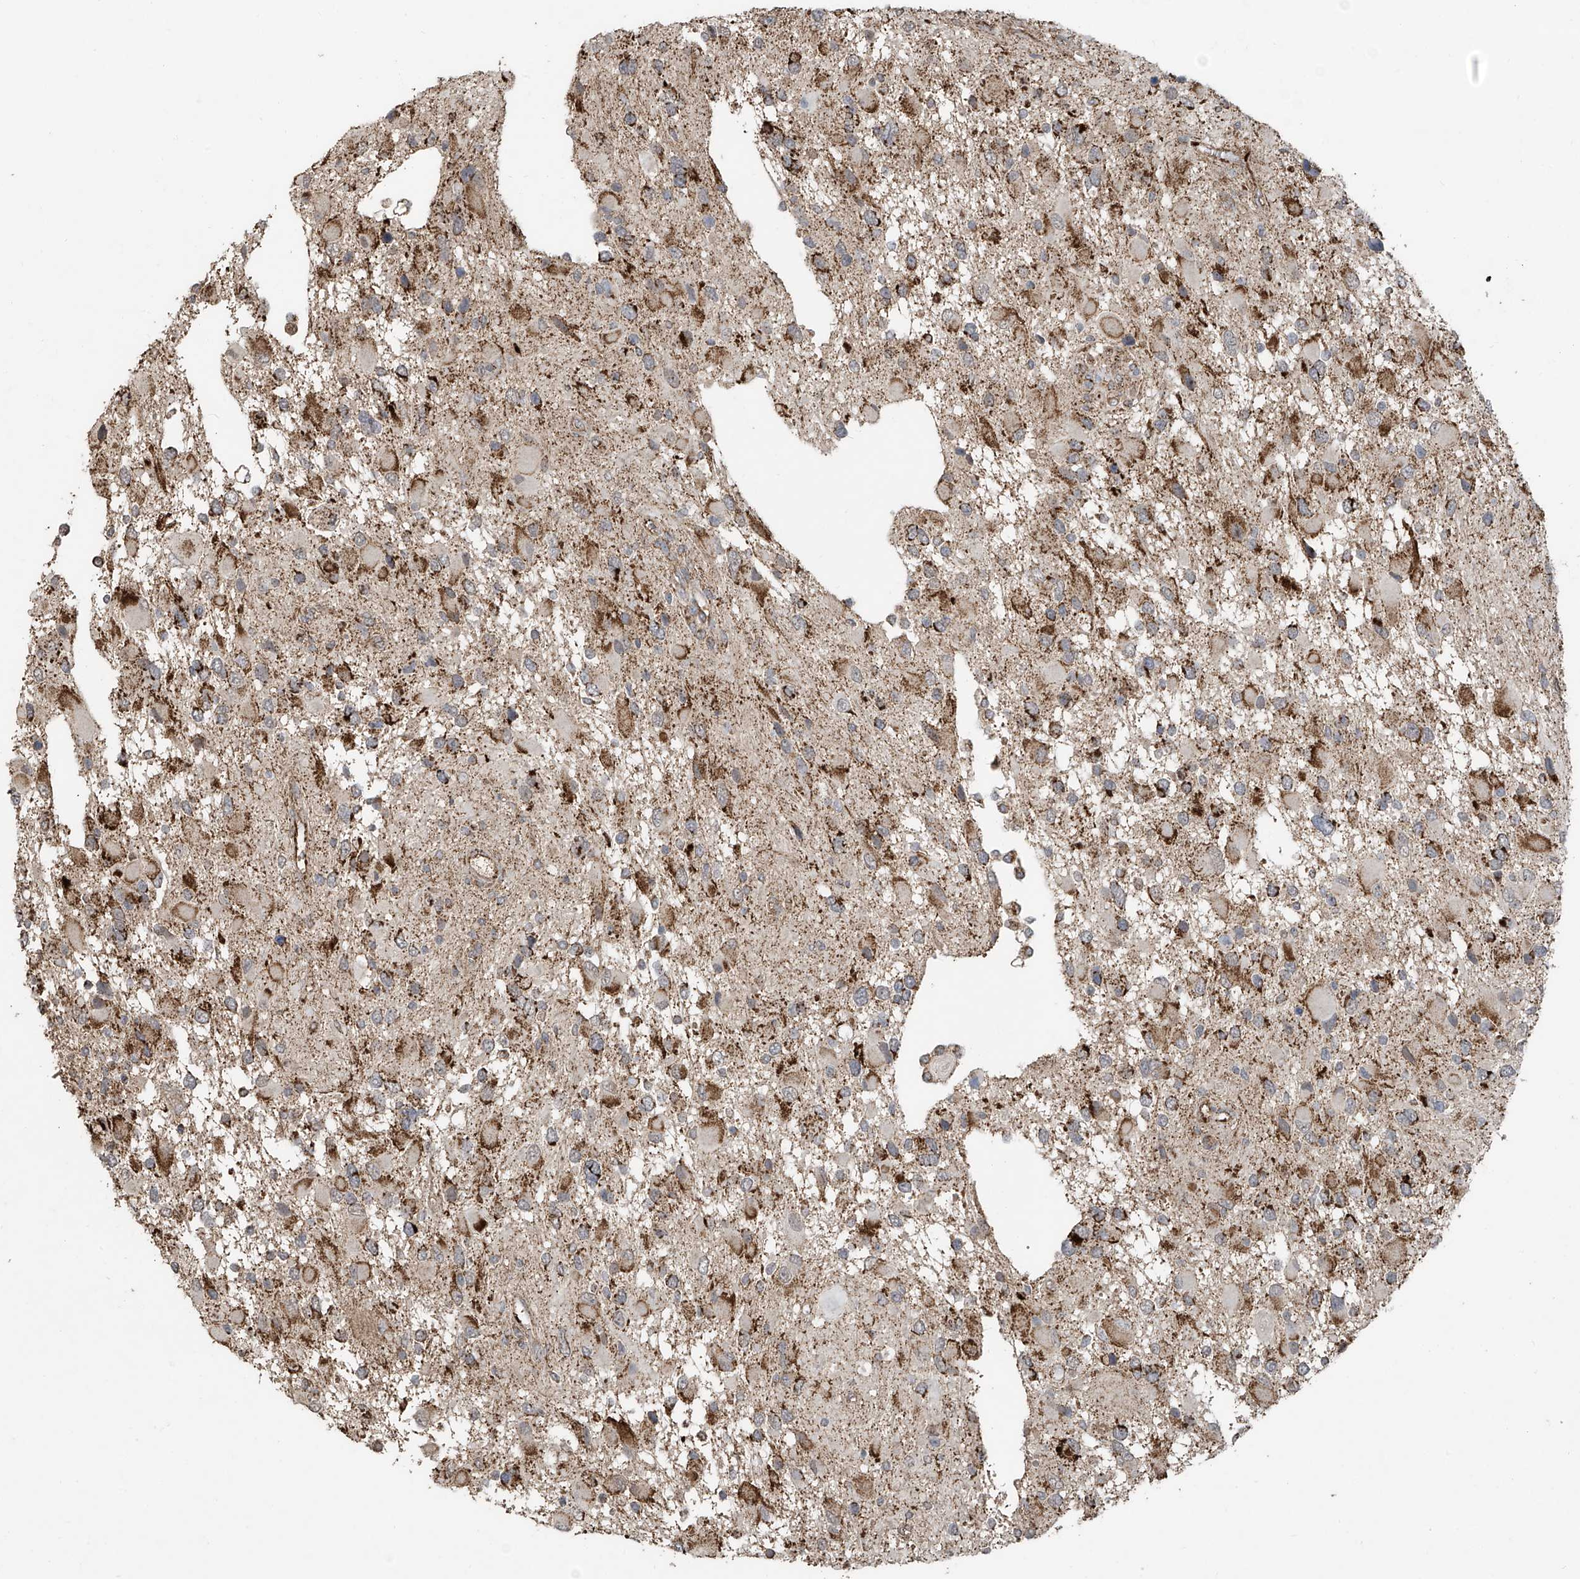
{"staining": {"intensity": "moderate", "quantity": ">75%", "location": "cytoplasmic/membranous"}, "tissue": "glioma", "cell_type": "Tumor cells", "image_type": "cancer", "snomed": [{"axis": "morphology", "description": "Glioma, malignant, High grade"}, {"axis": "topography", "description": "Brain"}], "caption": "Glioma tissue reveals moderate cytoplasmic/membranous expression in about >75% of tumor cells The staining is performed using DAB (3,3'-diaminobenzidine) brown chromogen to label protein expression. The nuclei are counter-stained blue using hematoxylin.", "gene": "UQCC1", "patient": {"sex": "male", "age": 53}}